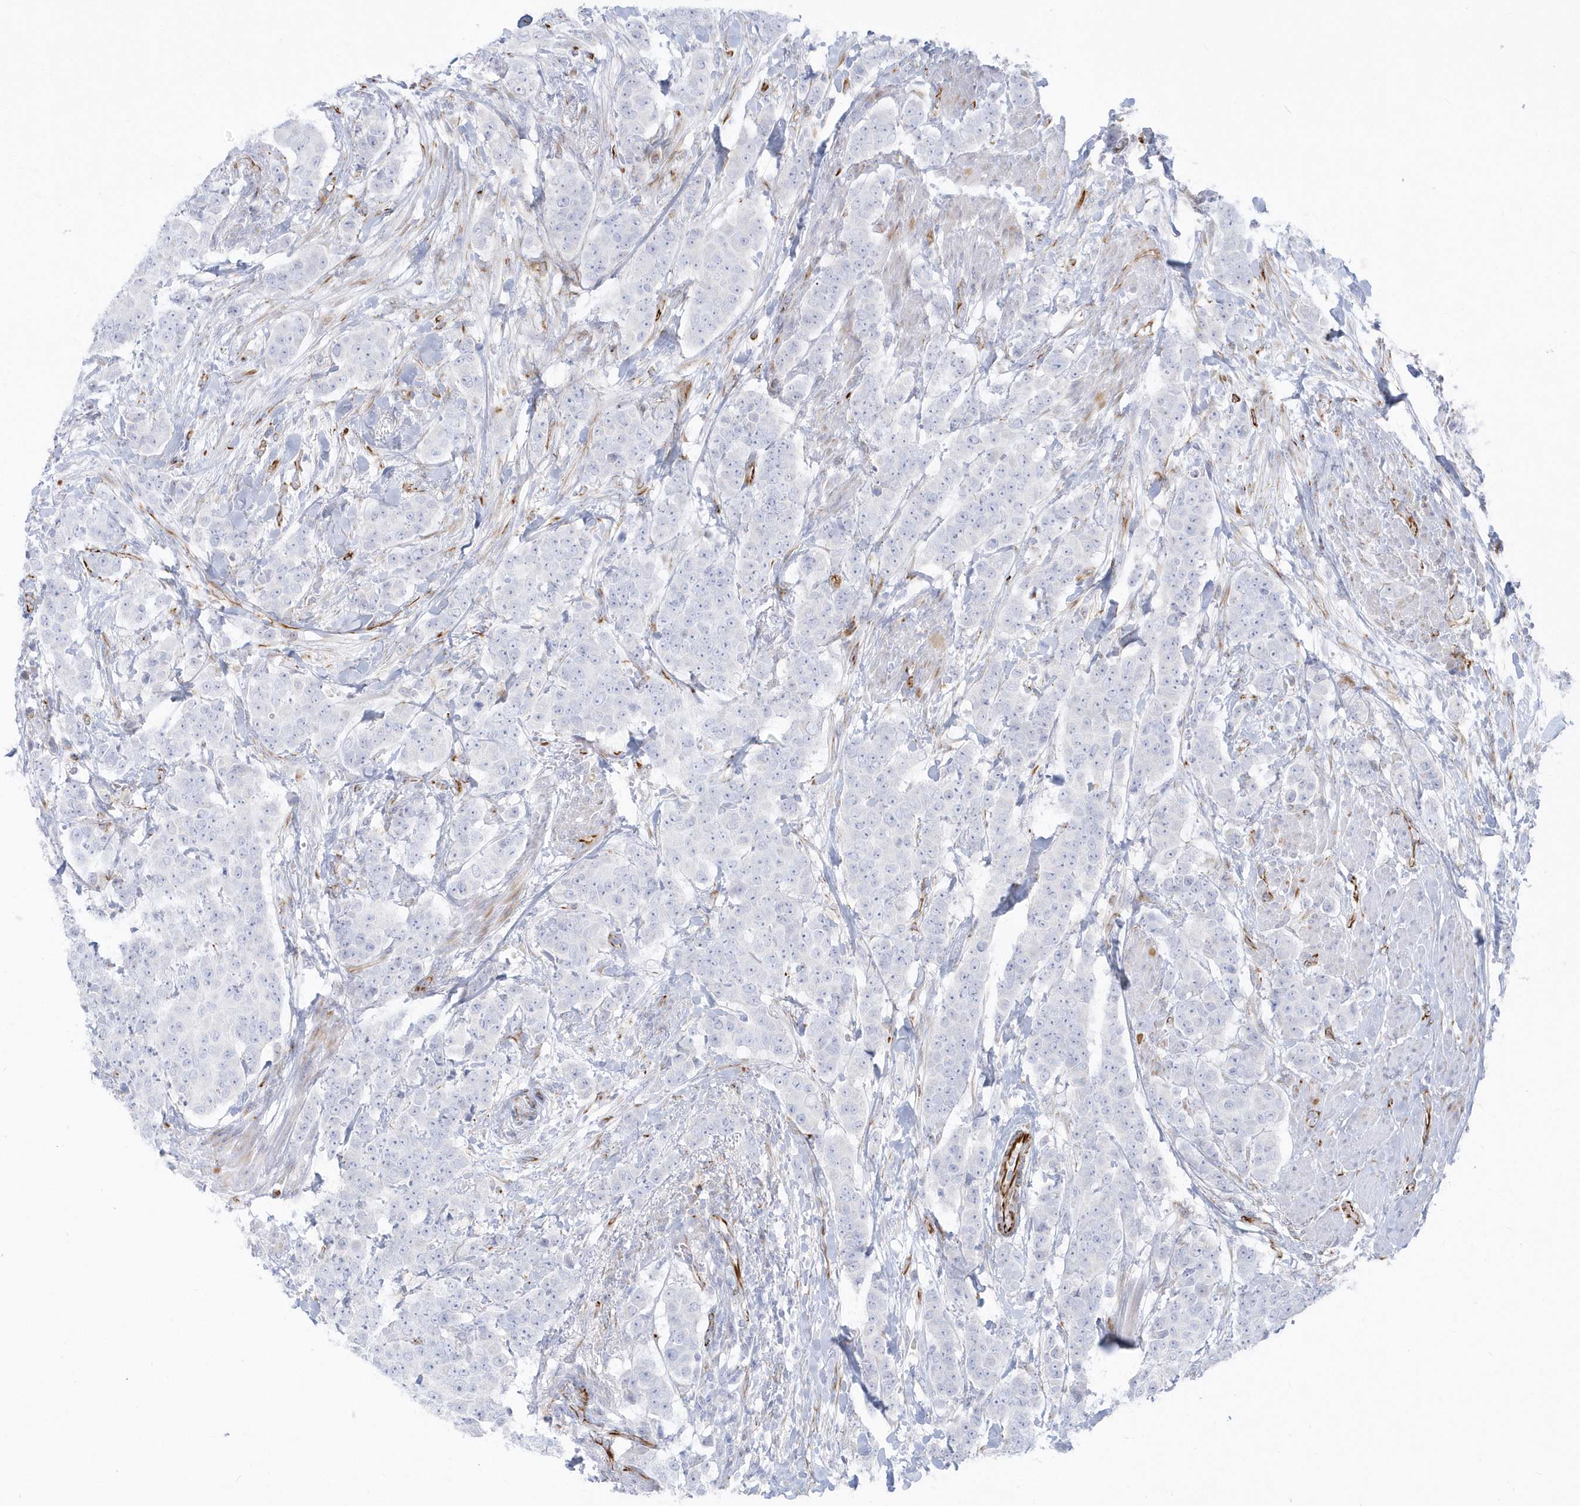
{"staining": {"intensity": "negative", "quantity": "none", "location": "none"}, "tissue": "breast cancer", "cell_type": "Tumor cells", "image_type": "cancer", "snomed": [{"axis": "morphology", "description": "Duct carcinoma"}, {"axis": "topography", "description": "Breast"}], "caption": "Immunohistochemical staining of infiltrating ductal carcinoma (breast) demonstrates no significant staining in tumor cells. (DAB IHC, high magnification).", "gene": "PPIL6", "patient": {"sex": "female", "age": 40}}